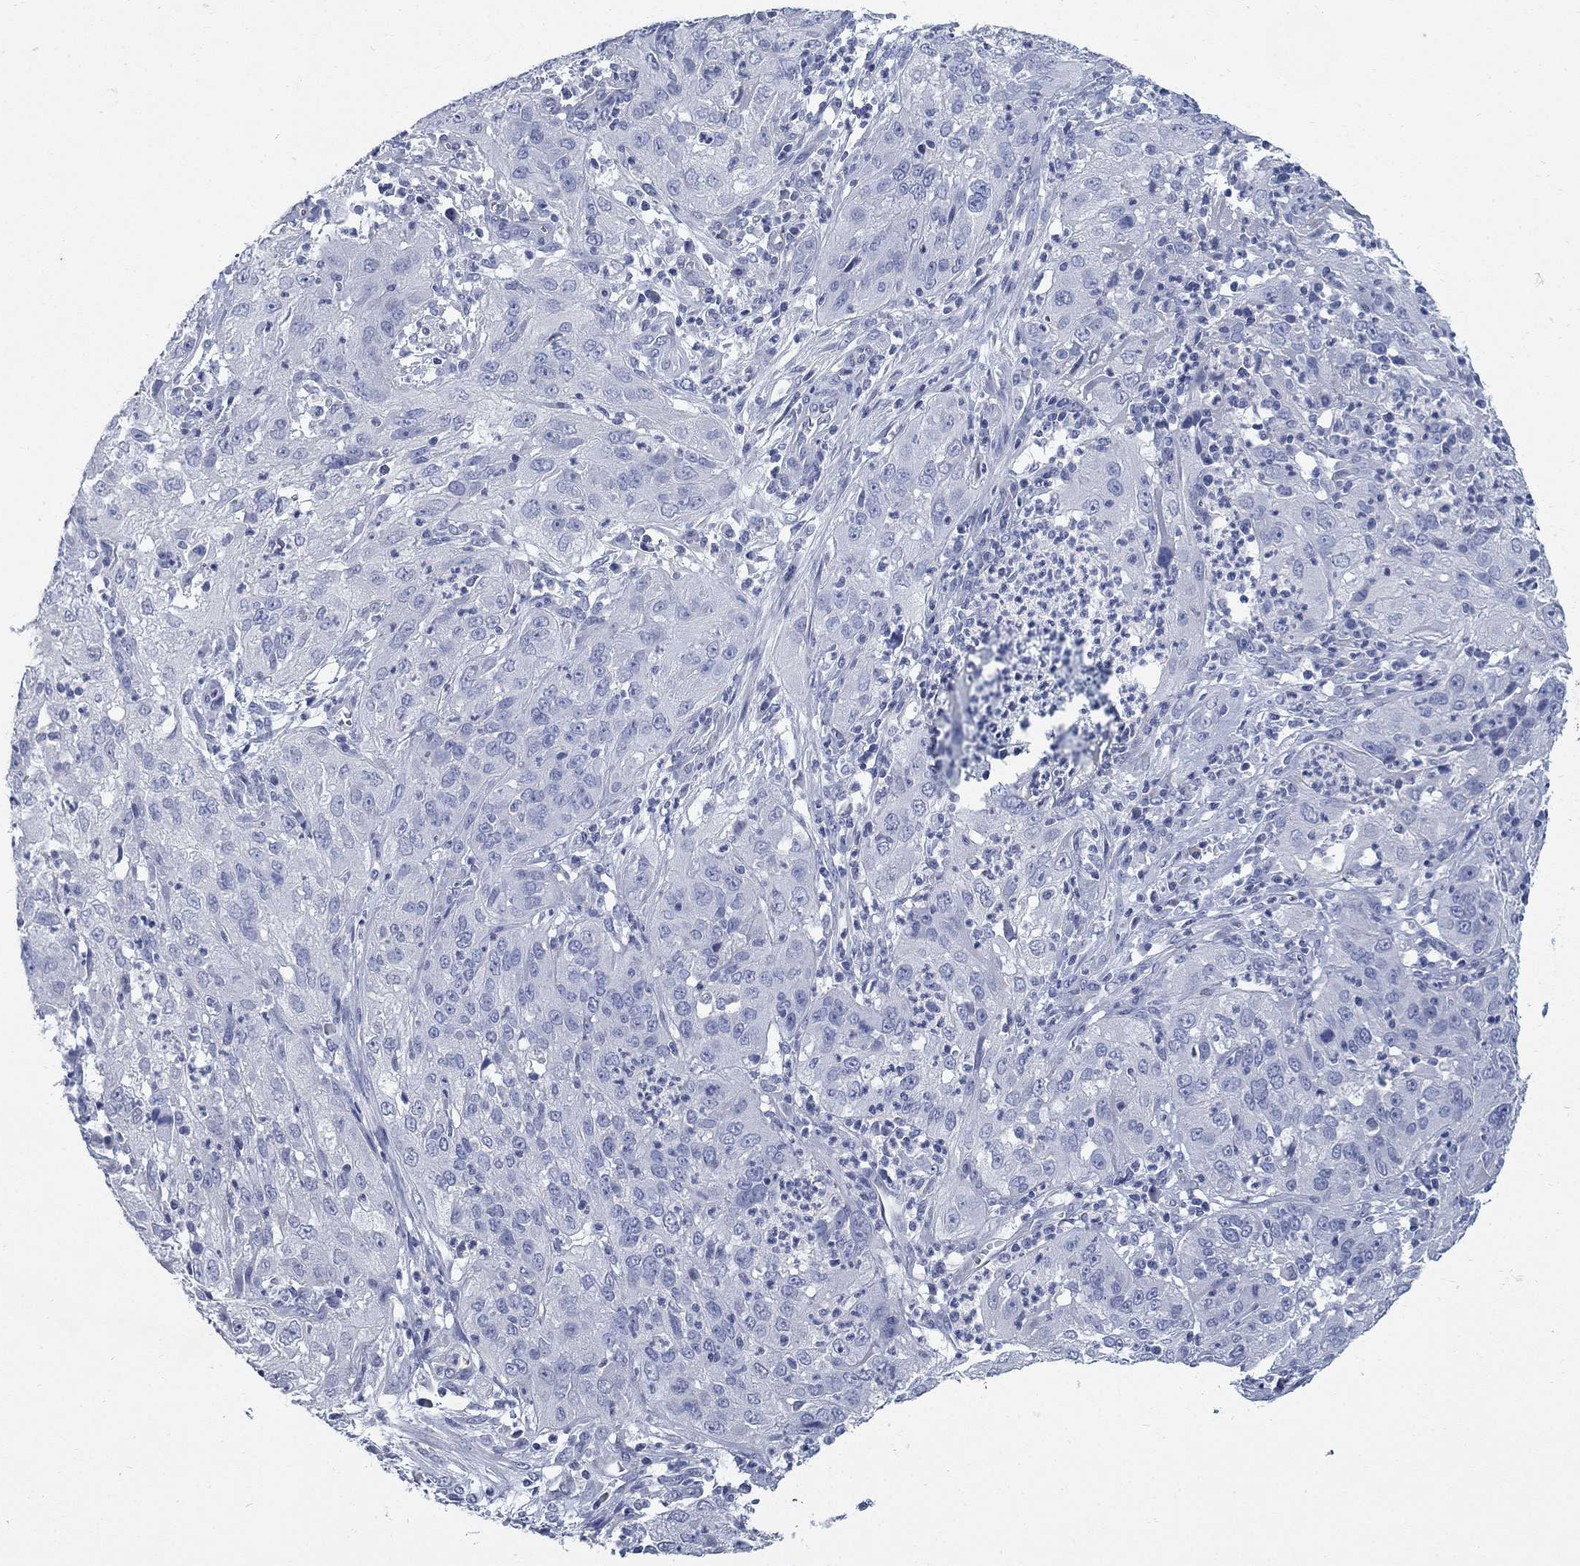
{"staining": {"intensity": "negative", "quantity": "none", "location": "none"}, "tissue": "cervical cancer", "cell_type": "Tumor cells", "image_type": "cancer", "snomed": [{"axis": "morphology", "description": "Squamous cell carcinoma, NOS"}, {"axis": "topography", "description": "Cervix"}], "caption": "Tumor cells are negative for brown protein staining in squamous cell carcinoma (cervical). The staining was performed using DAB to visualize the protein expression in brown, while the nuclei were stained in blue with hematoxylin (Magnification: 20x).", "gene": "DNER", "patient": {"sex": "female", "age": 32}}